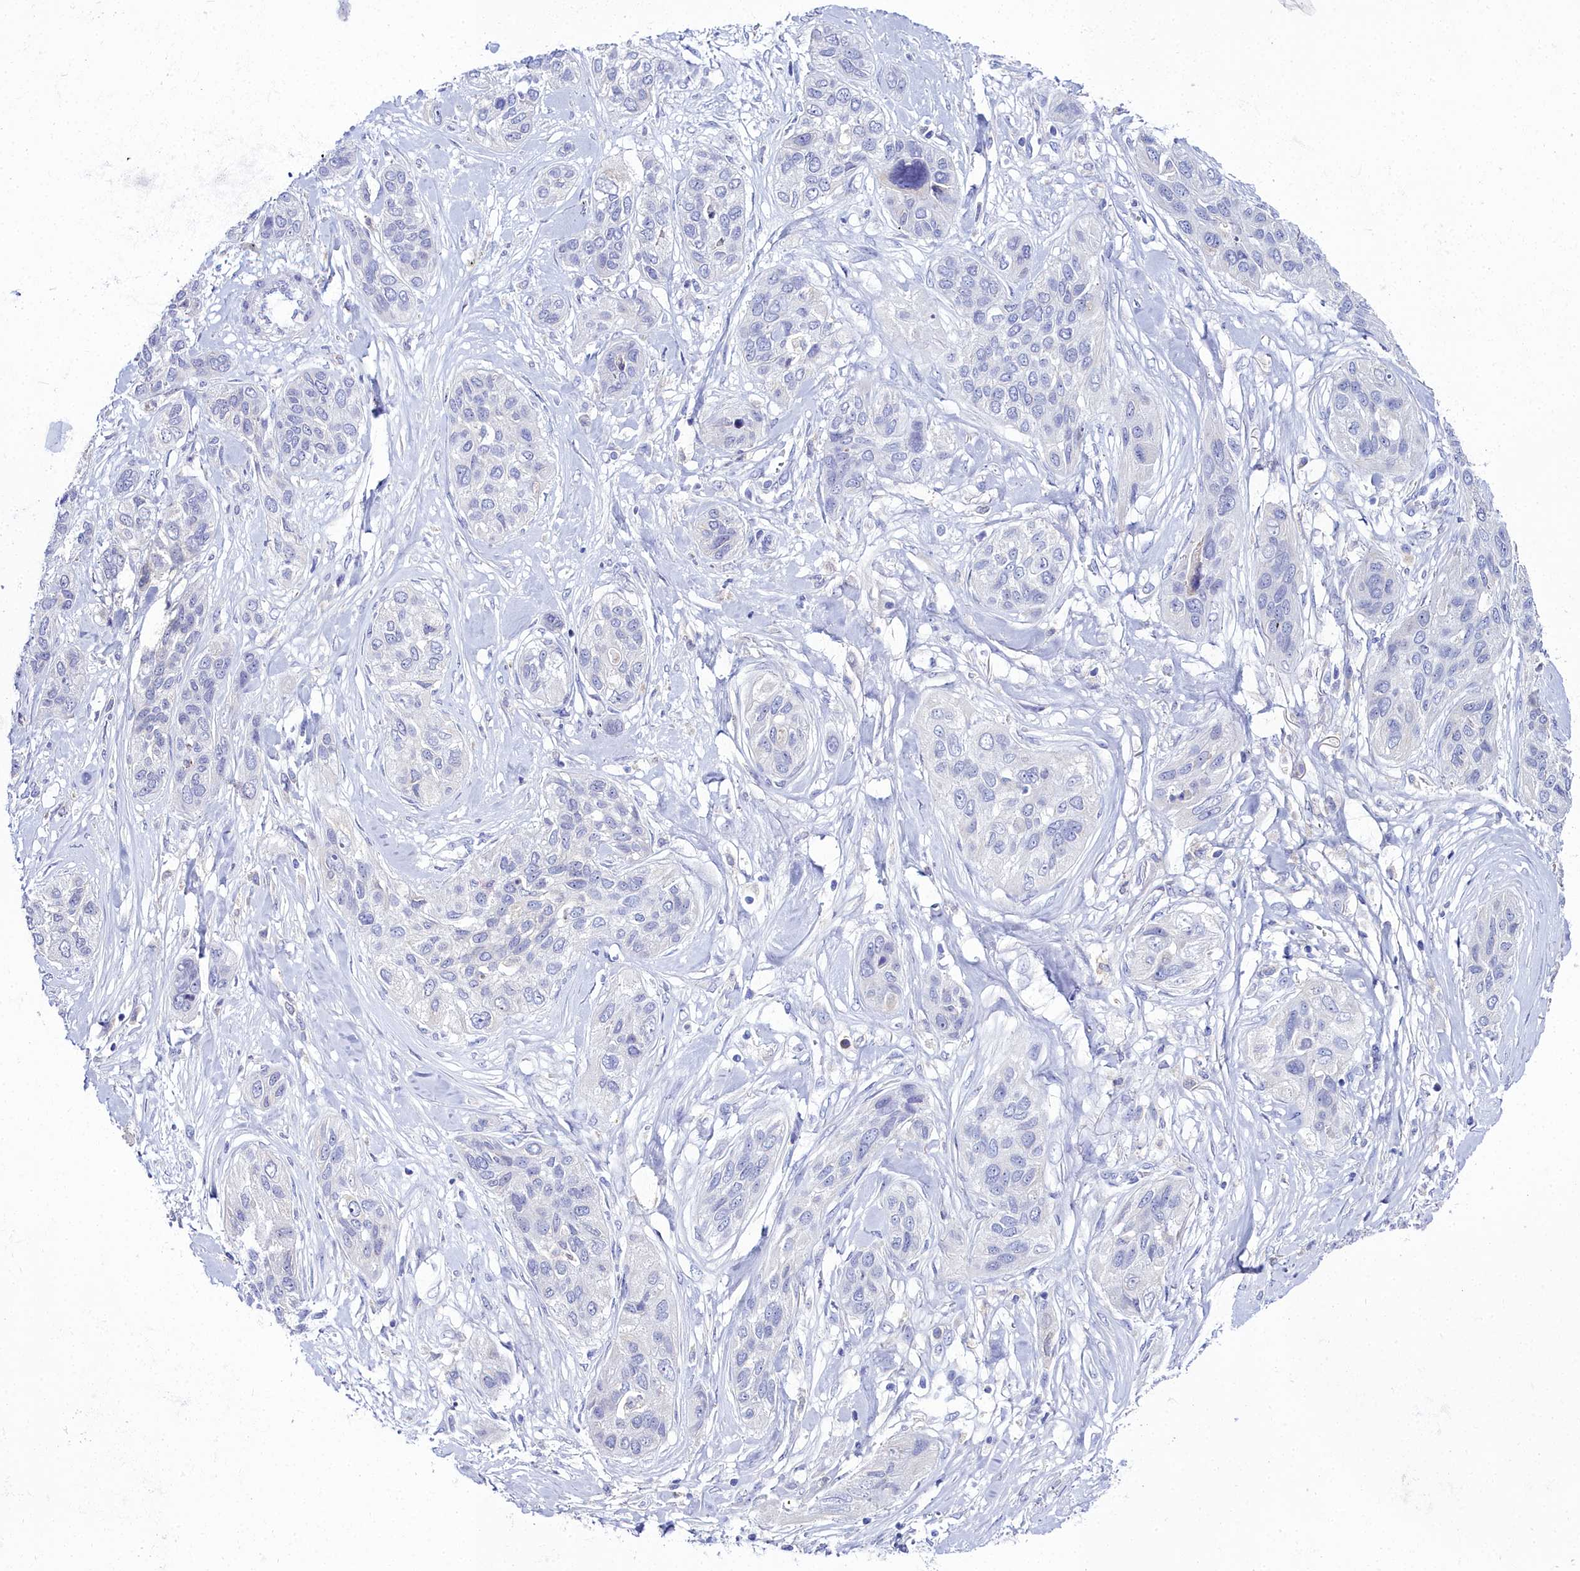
{"staining": {"intensity": "negative", "quantity": "none", "location": "none"}, "tissue": "lung cancer", "cell_type": "Tumor cells", "image_type": "cancer", "snomed": [{"axis": "morphology", "description": "Squamous cell carcinoma, NOS"}, {"axis": "topography", "description": "Lung"}], "caption": "There is no significant positivity in tumor cells of lung cancer.", "gene": "ELAPOR2", "patient": {"sex": "female", "age": 70}}